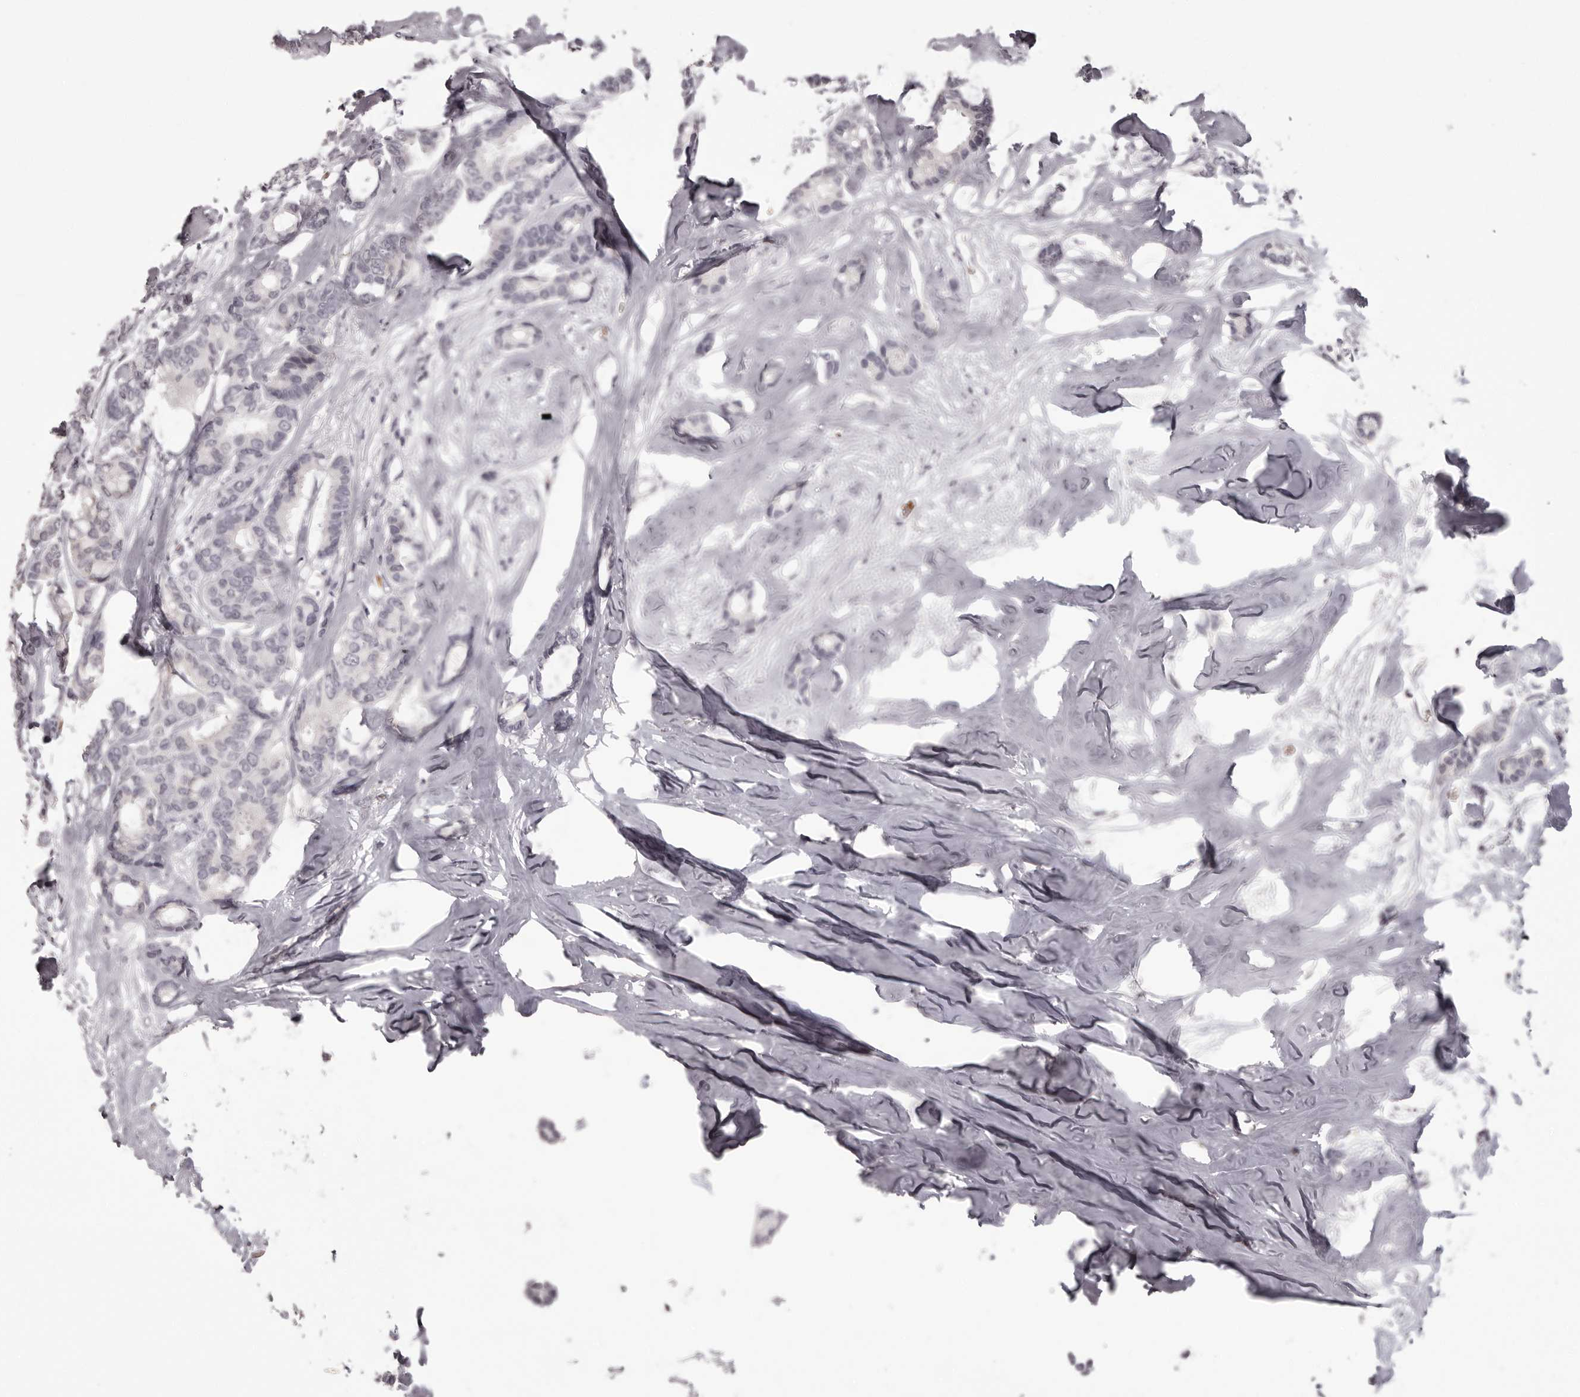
{"staining": {"intensity": "negative", "quantity": "none", "location": "none"}, "tissue": "breast cancer", "cell_type": "Tumor cells", "image_type": "cancer", "snomed": [{"axis": "morphology", "description": "Duct carcinoma"}, {"axis": "topography", "description": "Breast"}], "caption": "This is an immunohistochemistry image of human breast cancer (intraductal carcinoma). There is no positivity in tumor cells.", "gene": "C8orf74", "patient": {"sex": "female", "age": 87}}